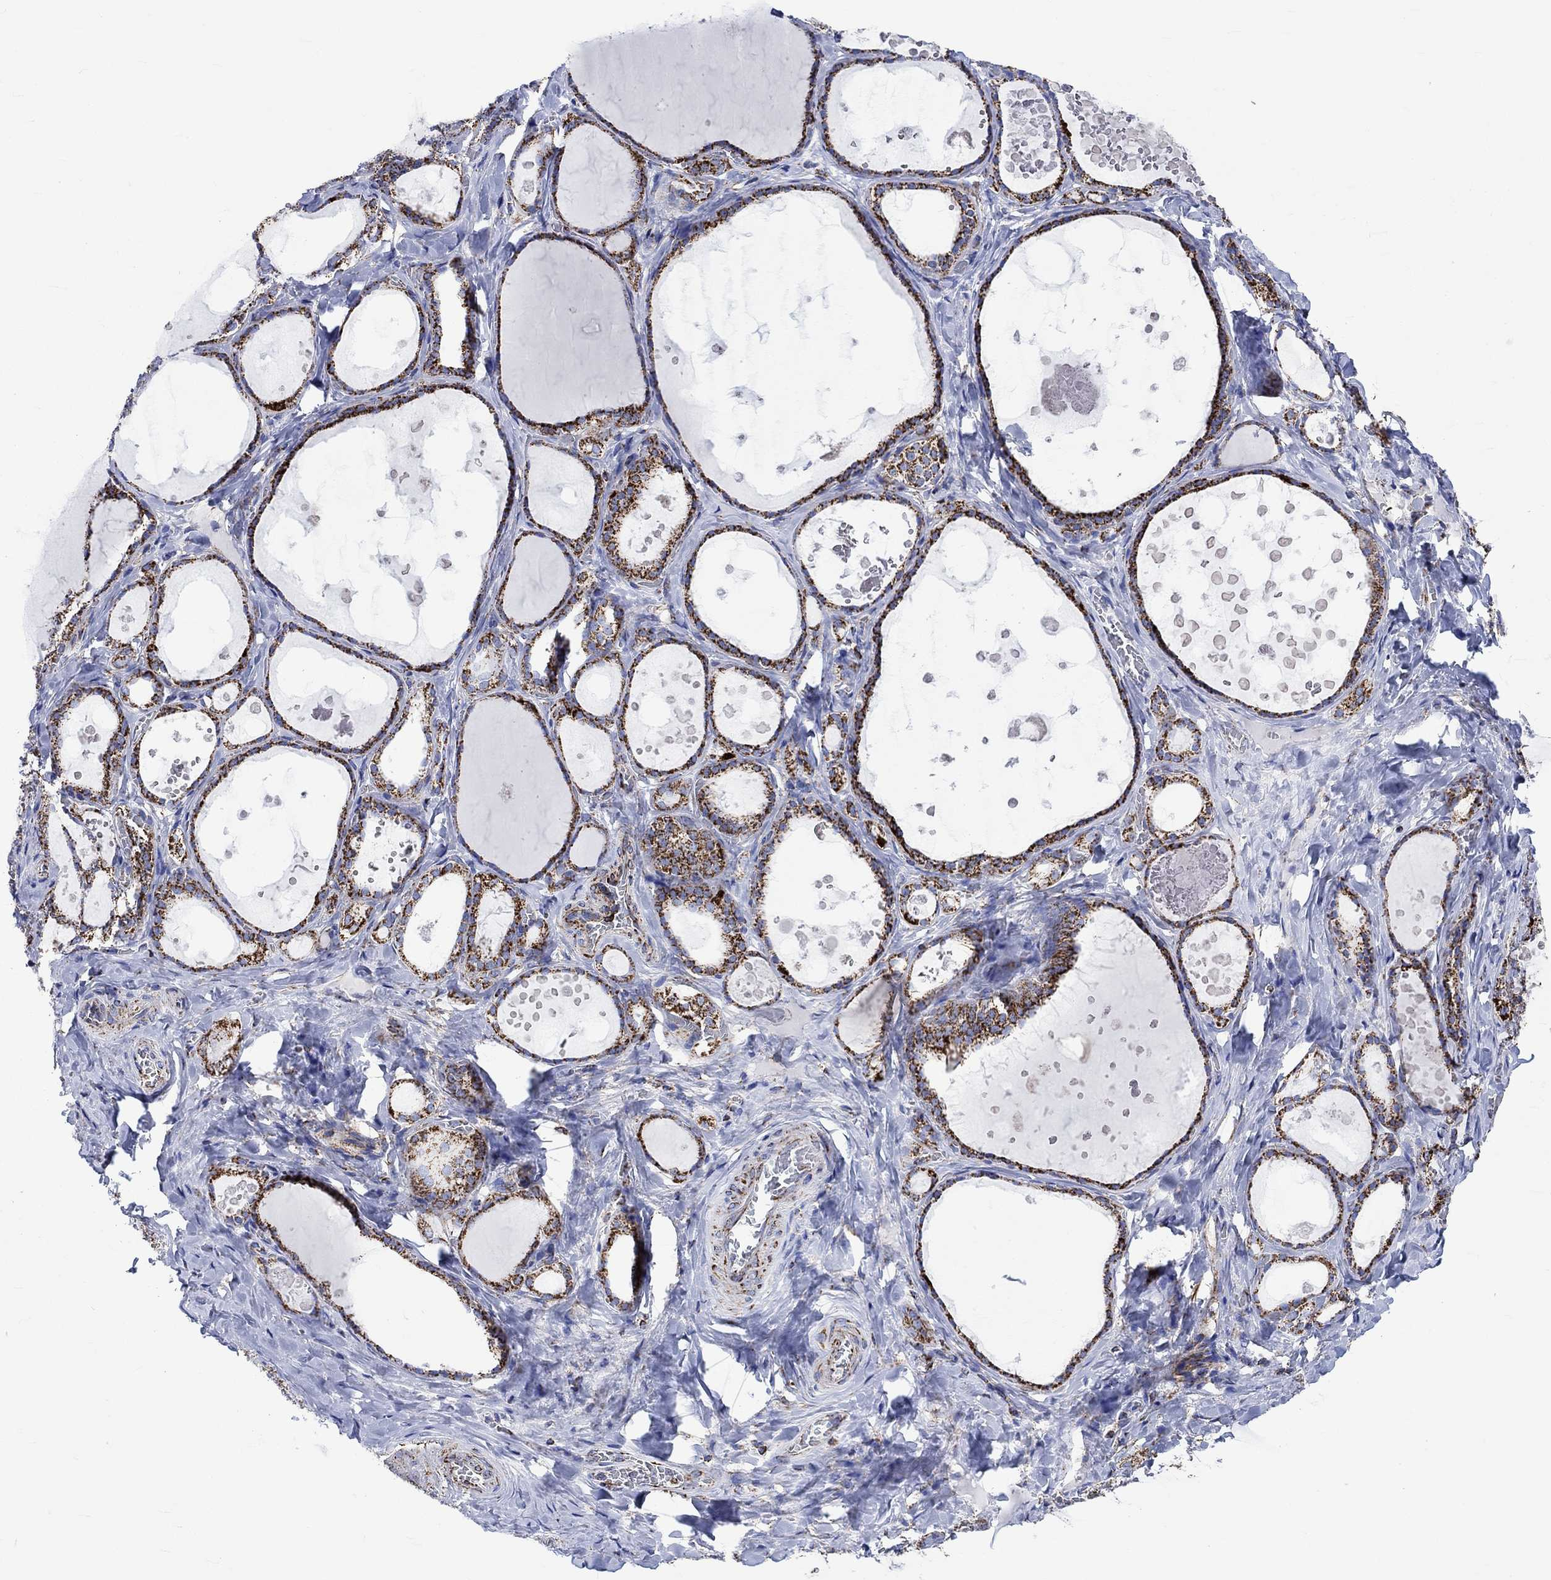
{"staining": {"intensity": "strong", "quantity": ">75%", "location": "cytoplasmic/membranous"}, "tissue": "thyroid gland", "cell_type": "Glandular cells", "image_type": "normal", "snomed": [{"axis": "morphology", "description": "Normal tissue, NOS"}, {"axis": "topography", "description": "Thyroid gland"}], "caption": "Immunohistochemistry (IHC) (DAB (3,3'-diaminobenzidine)) staining of normal thyroid gland reveals strong cytoplasmic/membranous protein expression in approximately >75% of glandular cells. (brown staining indicates protein expression, while blue staining denotes nuclei).", "gene": "RCE1", "patient": {"sex": "female", "age": 56}}